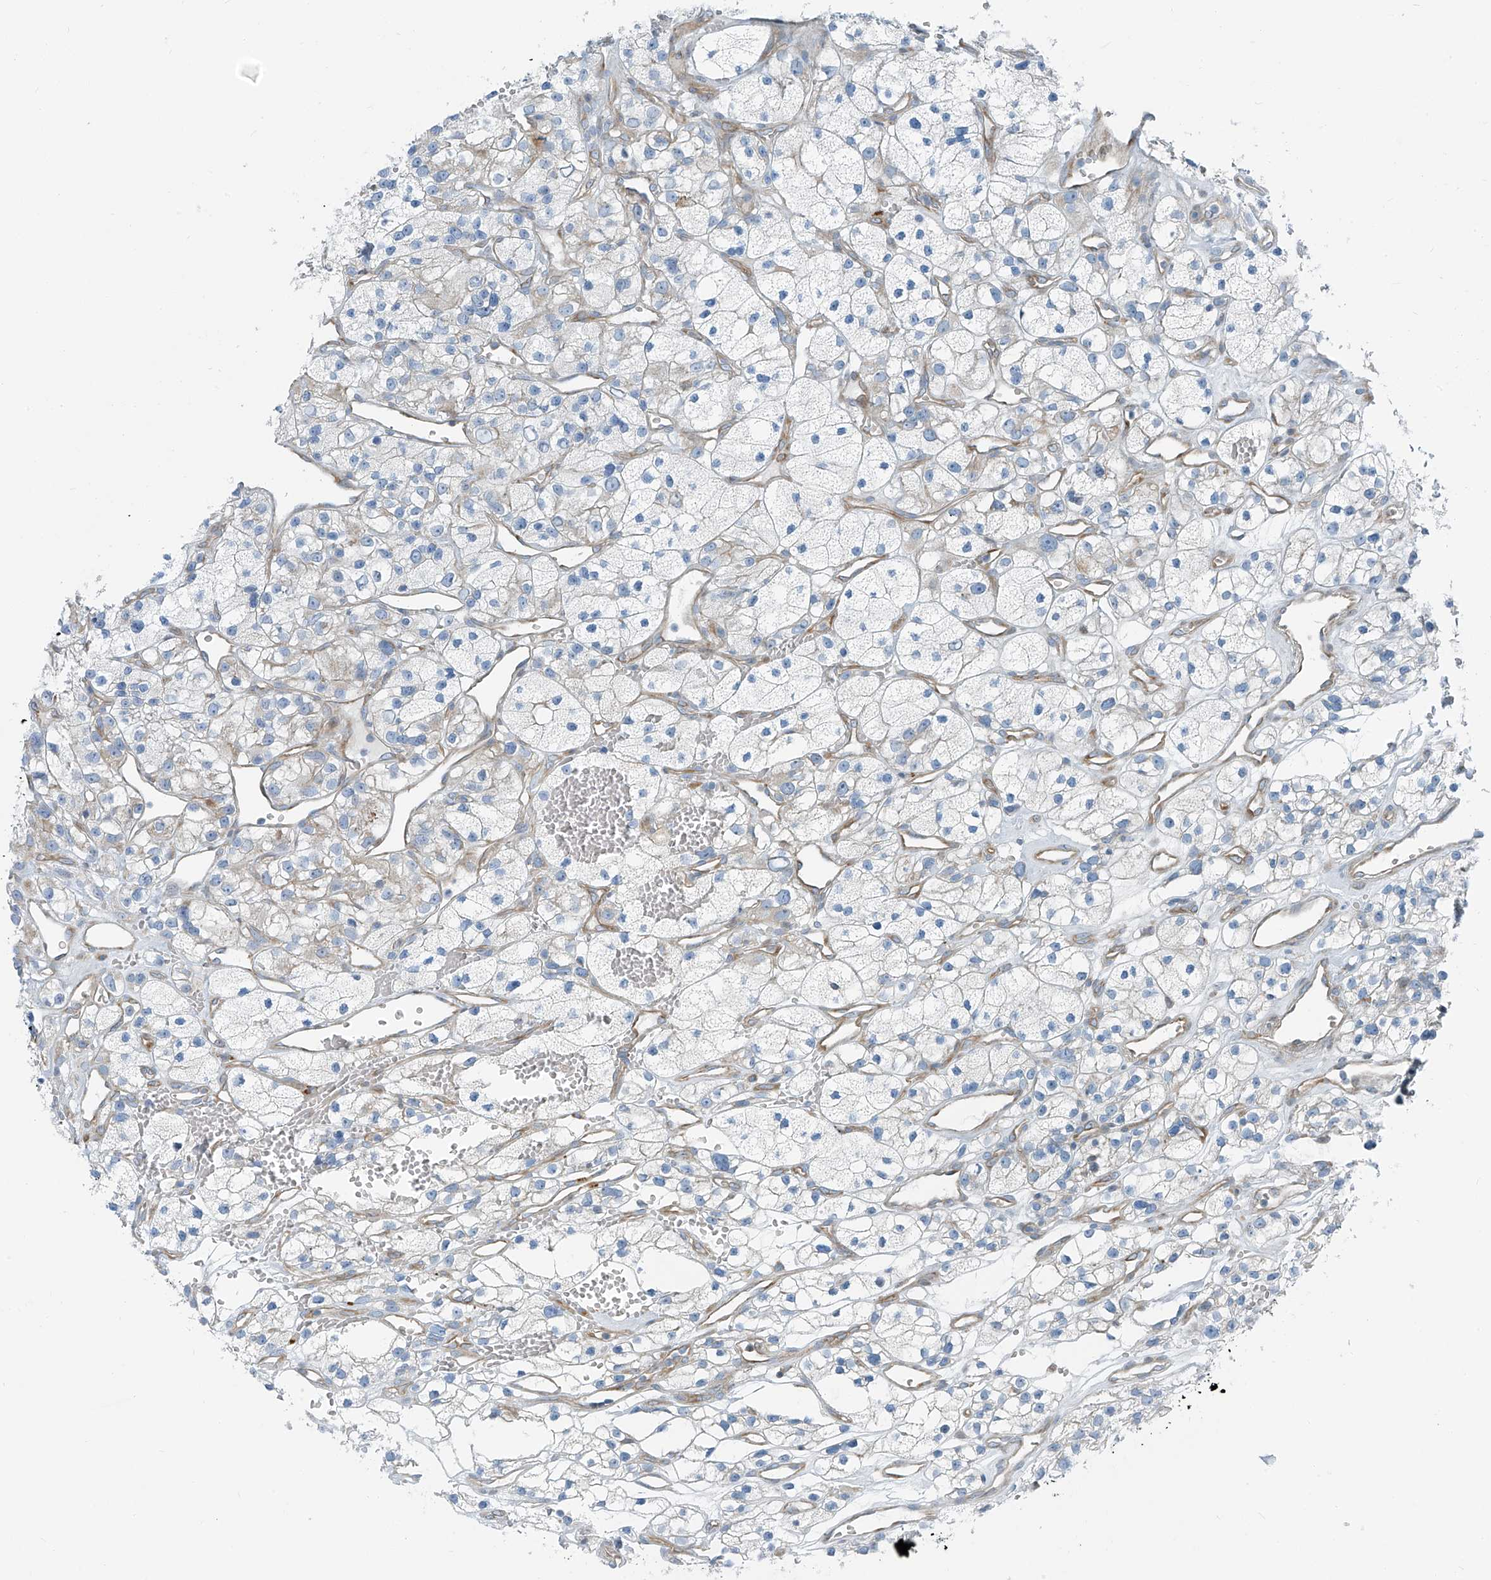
{"staining": {"intensity": "negative", "quantity": "none", "location": "none"}, "tissue": "renal cancer", "cell_type": "Tumor cells", "image_type": "cancer", "snomed": [{"axis": "morphology", "description": "Adenocarcinoma, NOS"}, {"axis": "topography", "description": "Kidney"}], "caption": "Micrograph shows no protein staining in tumor cells of adenocarcinoma (renal) tissue.", "gene": "HIC2", "patient": {"sex": "female", "age": 57}}